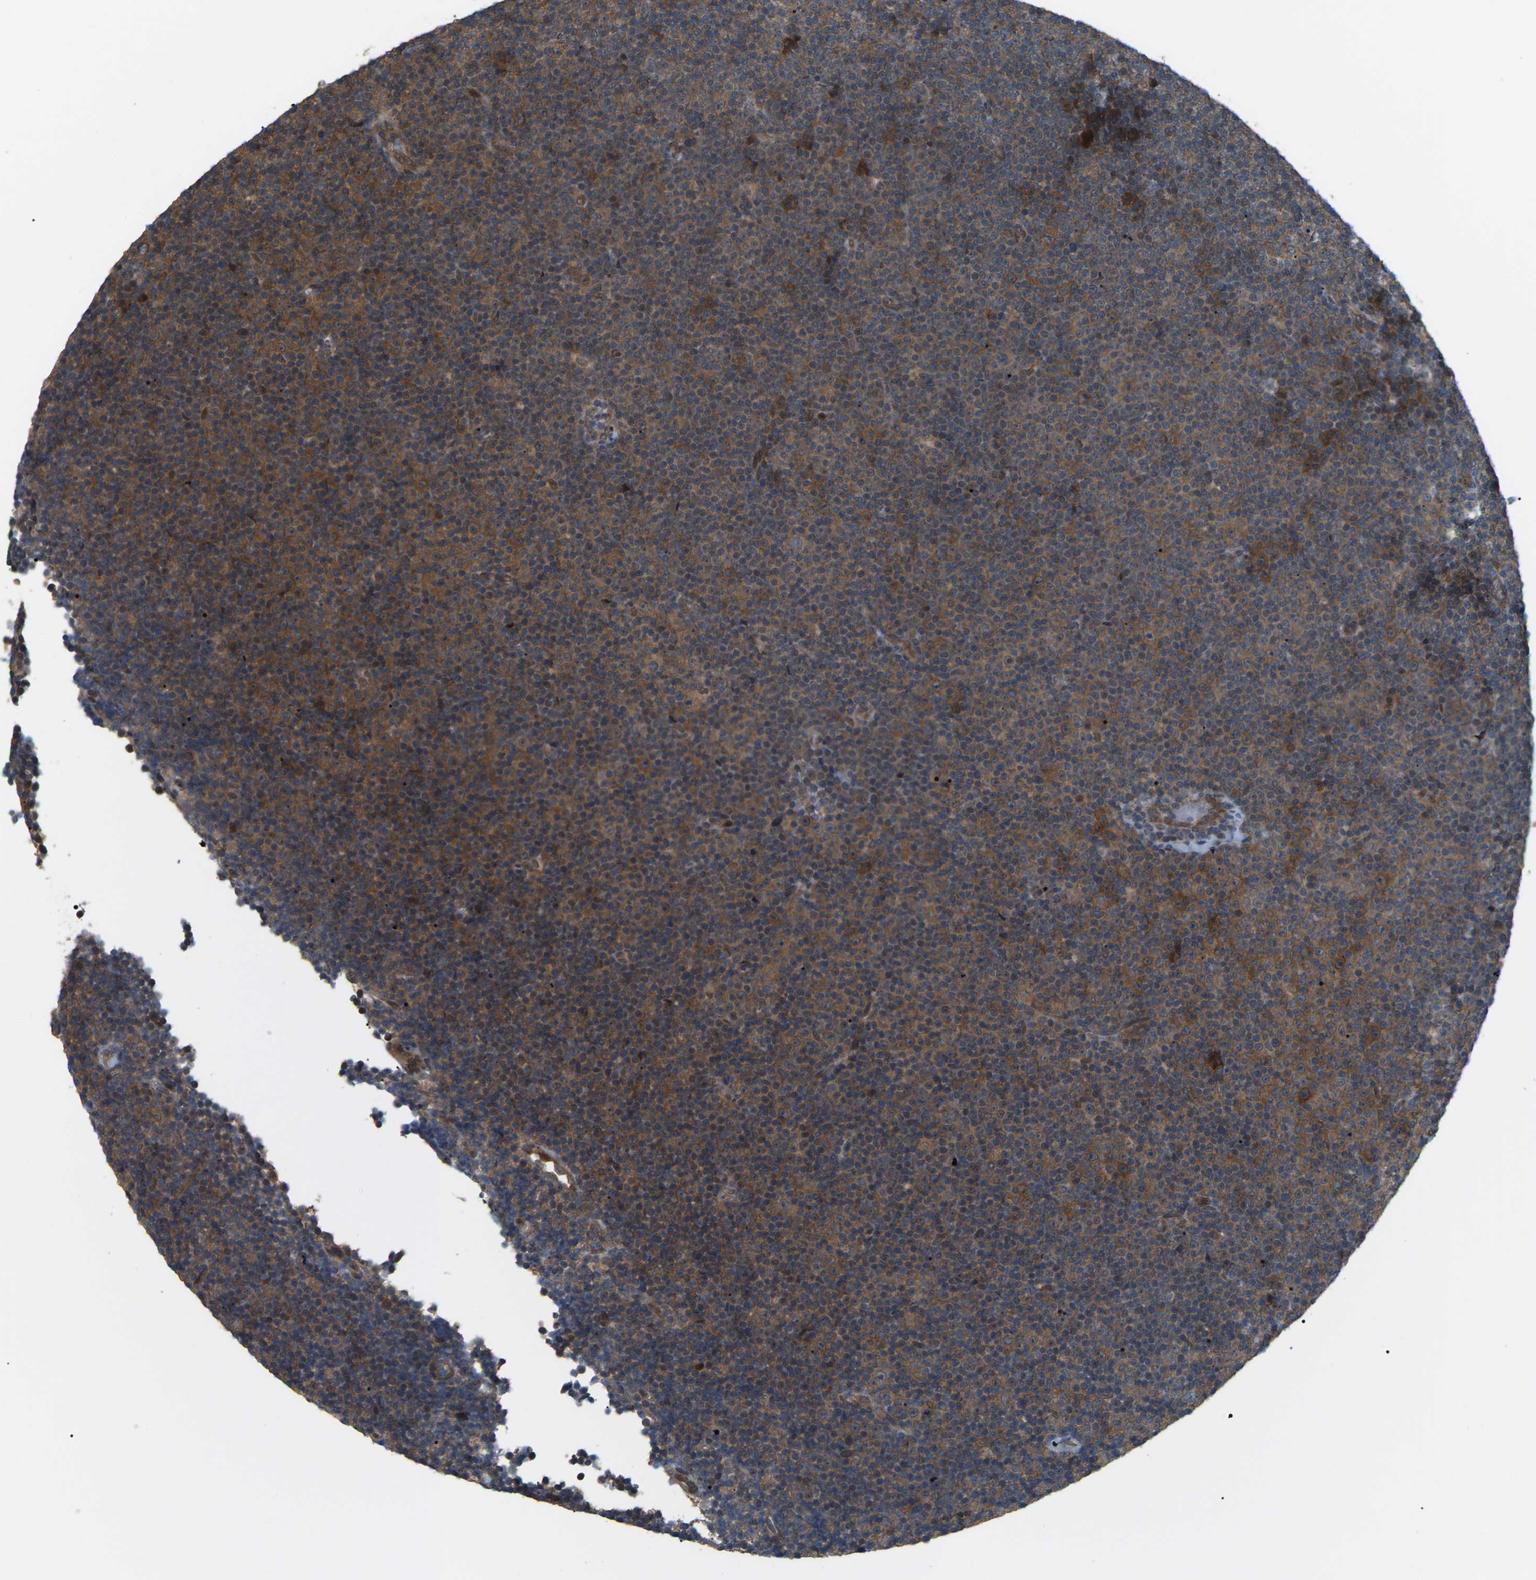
{"staining": {"intensity": "moderate", "quantity": ">75%", "location": "cytoplasmic/membranous"}, "tissue": "lymphoma", "cell_type": "Tumor cells", "image_type": "cancer", "snomed": [{"axis": "morphology", "description": "Malignant lymphoma, non-Hodgkin's type, Low grade"}, {"axis": "topography", "description": "Lymph node"}], "caption": "Immunohistochemistry photomicrograph of human lymphoma stained for a protein (brown), which displays medium levels of moderate cytoplasmic/membranous expression in about >75% of tumor cells.", "gene": "CROT", "patient": {"sex": "female", "age": 67}}